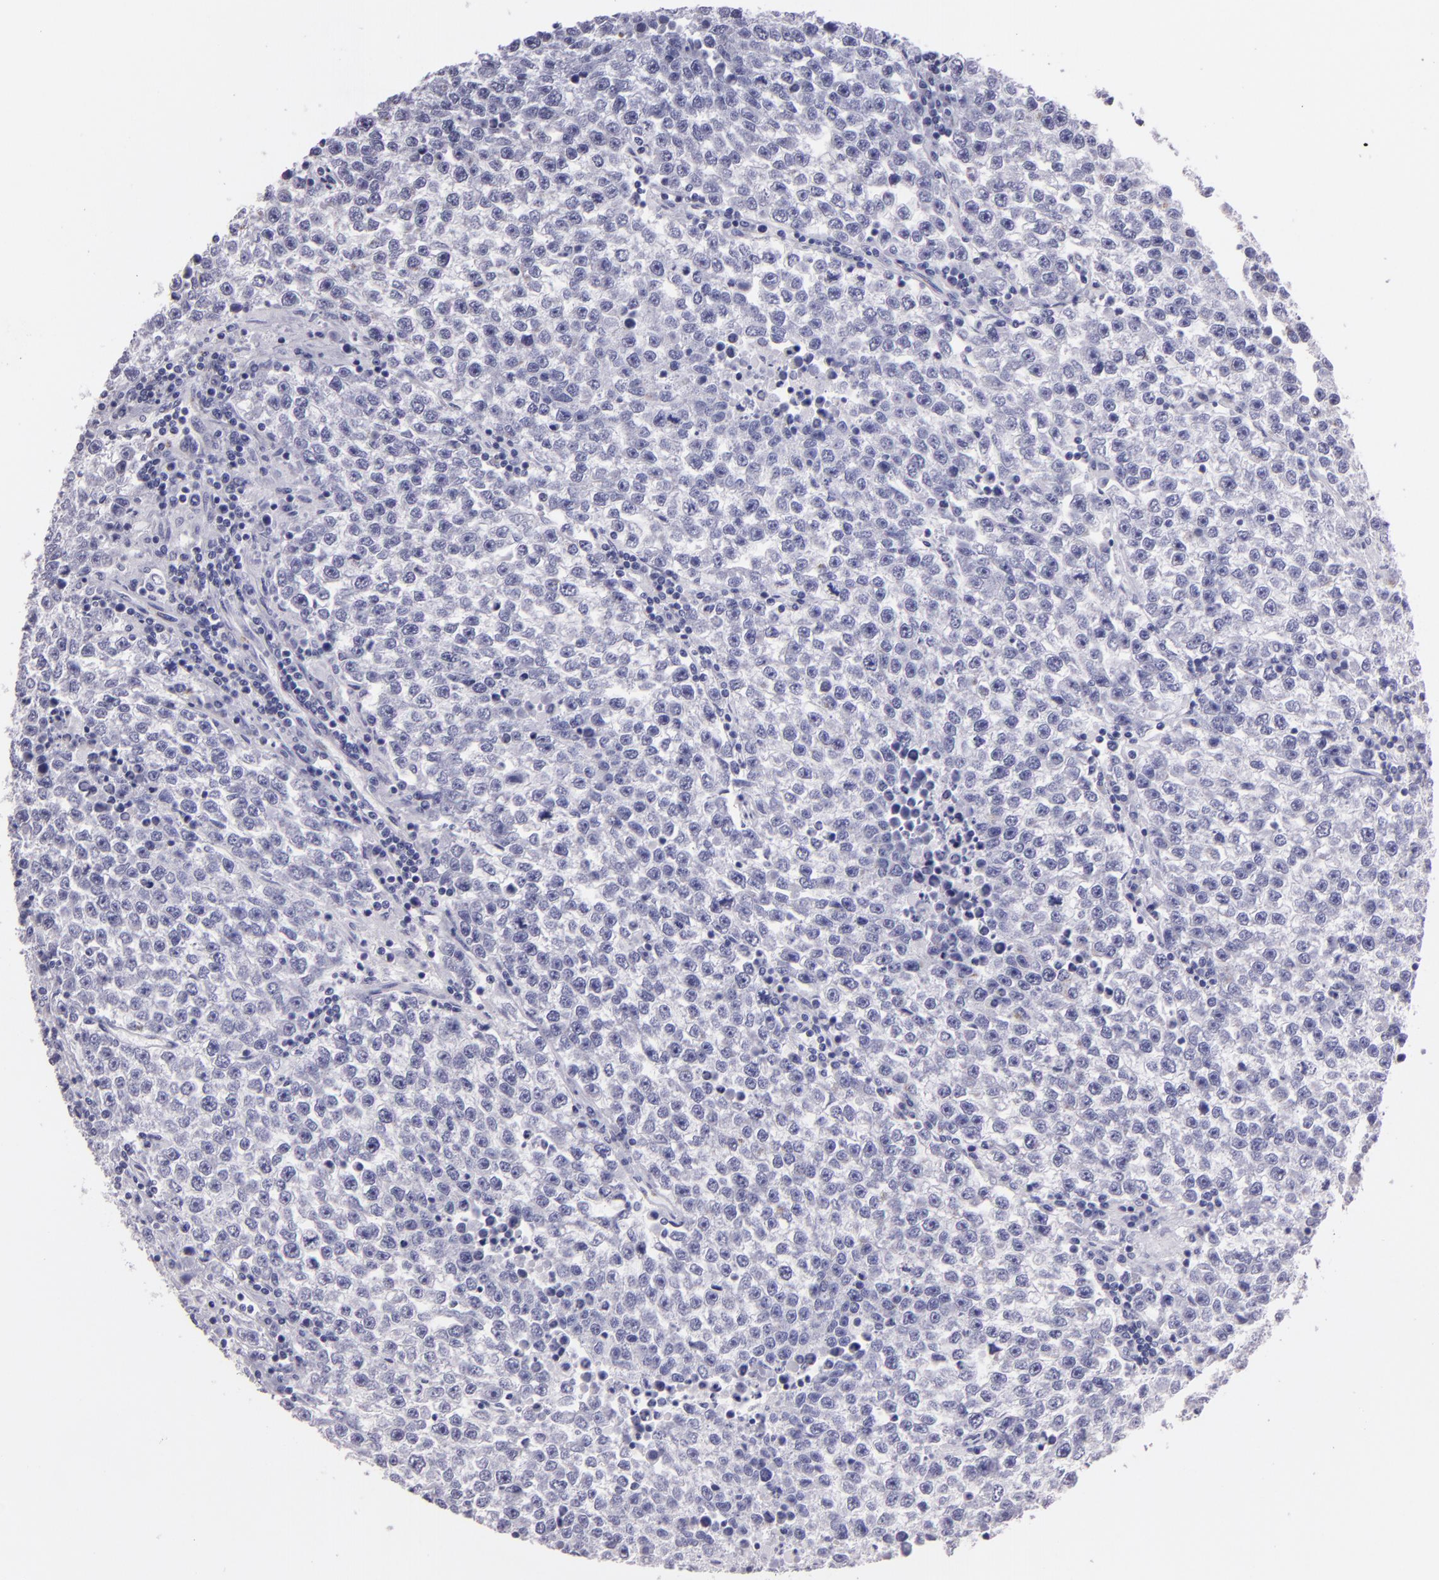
{"staining": {"intensity": "negative", "quantity": "none", "location": "none"}, "tissue": "testis cancer", "cell_type": "Tumor cells", "image_type": "cancer", "snomed": [{"axis": "morphology", "description": "Seminoma, NOS"}, {"axis": "topography", "description": "Testis"}], "caption": "Tumor cells are negative for brown protein staining in testis cancer (seminoma).", "gene": "MUC5AC", "patient": {"sex": "male", "age": 36}}